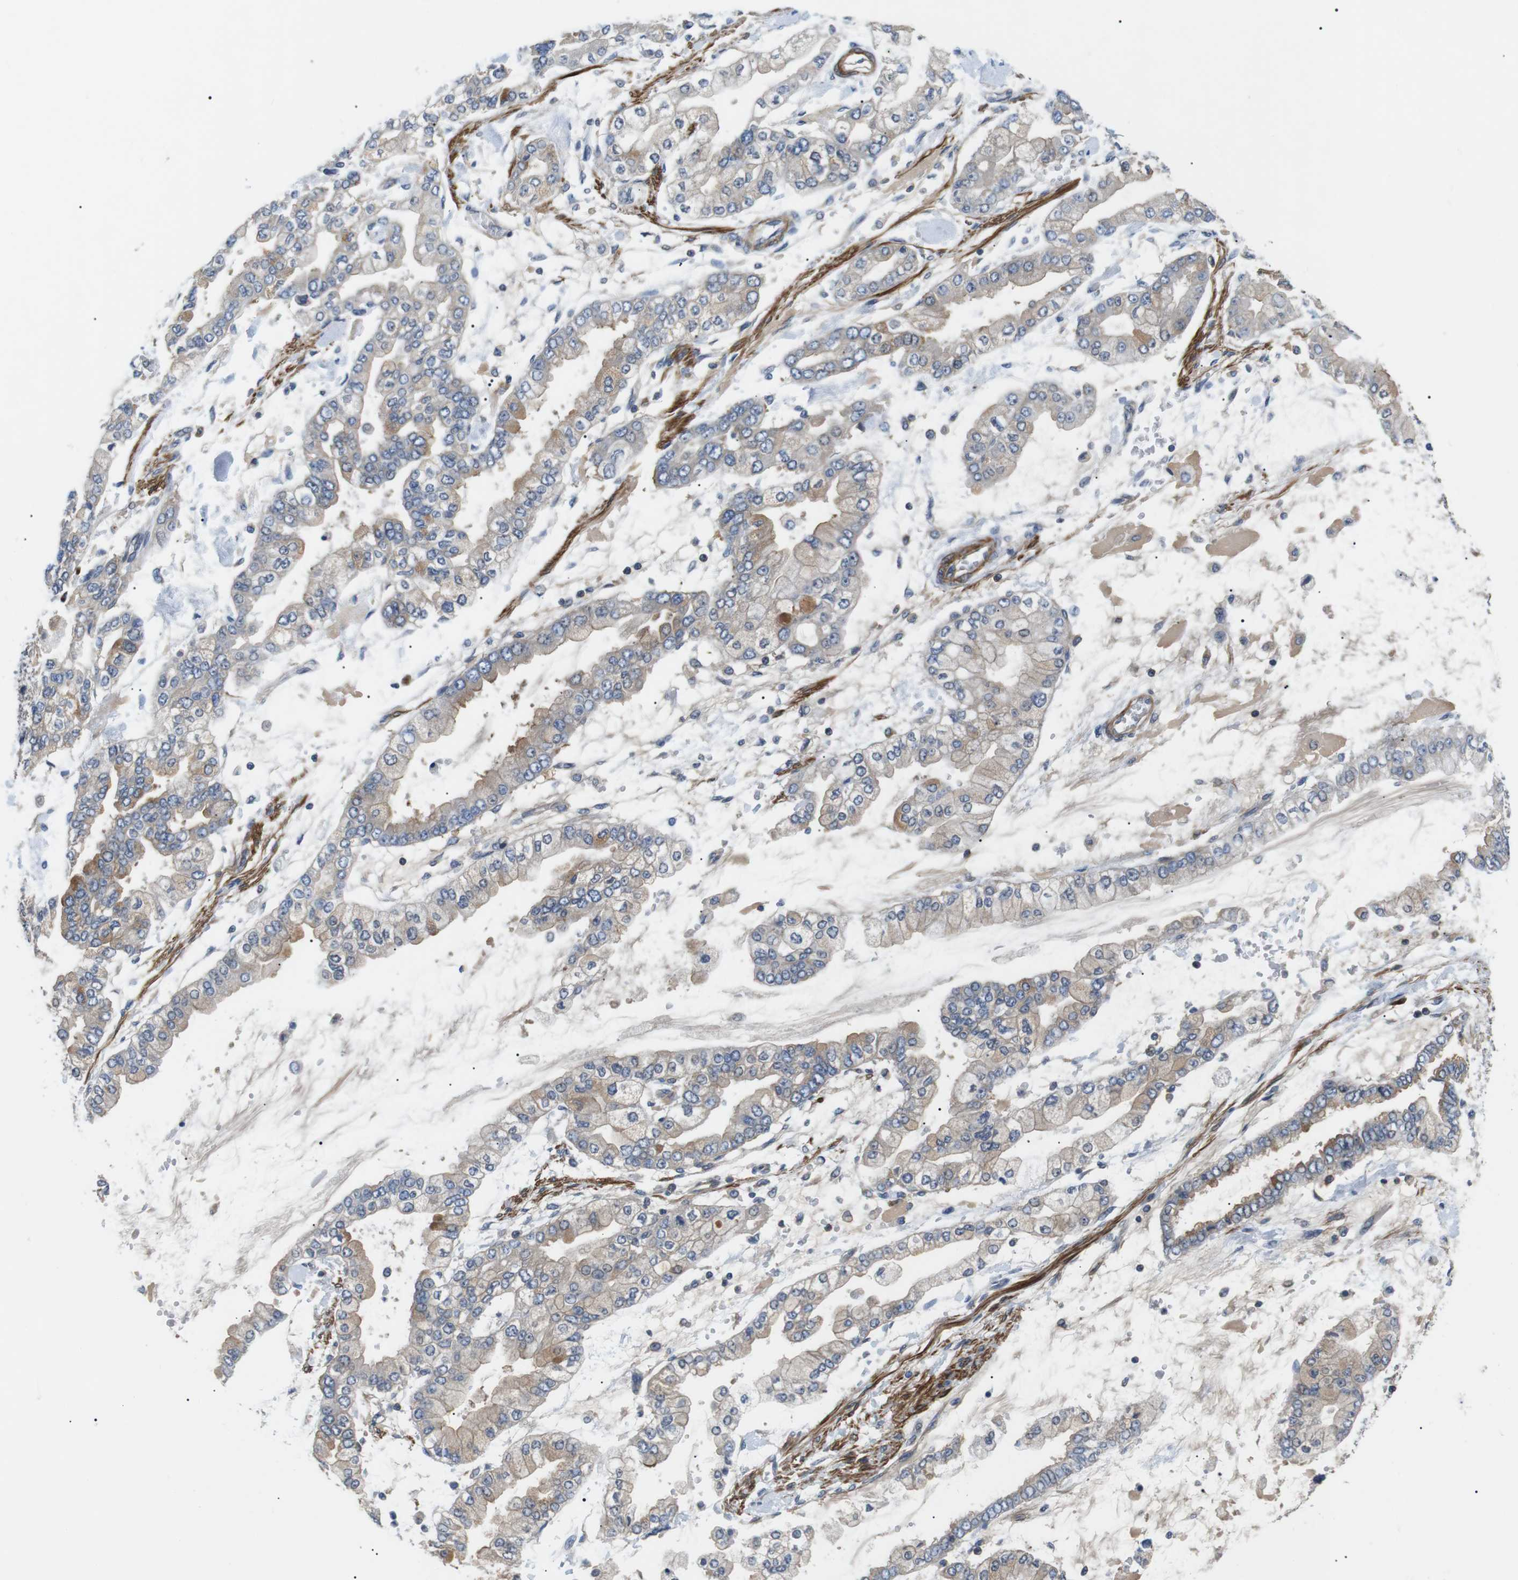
{"staining": {"intensity": "weak", "quantity": "25%-75%", "location": "cytoplasmic/membranous"}, "tissue": "stomach cancer", "cell_type": "Tumor cells", "image_type": "cancer", "snomed": [{"axis": "morphology", "description": "Normal tissue, NOS"}, {"axis": "morphology", "description": "Adenocarcinoma, NOS"}, {"axis": "topography", "description": "Stomach, upper"}, {"axis": "topography", "description": "Stomach"}], "caption": "Immunohistochemical staining of human stomach cancer exhibits low levels of weak cytoplasmic/membranous protein expression in approximately 25%-75% of tumor cells.", "gene": "DIPK1A", "patient": {"sex": "male", "age": 76}}